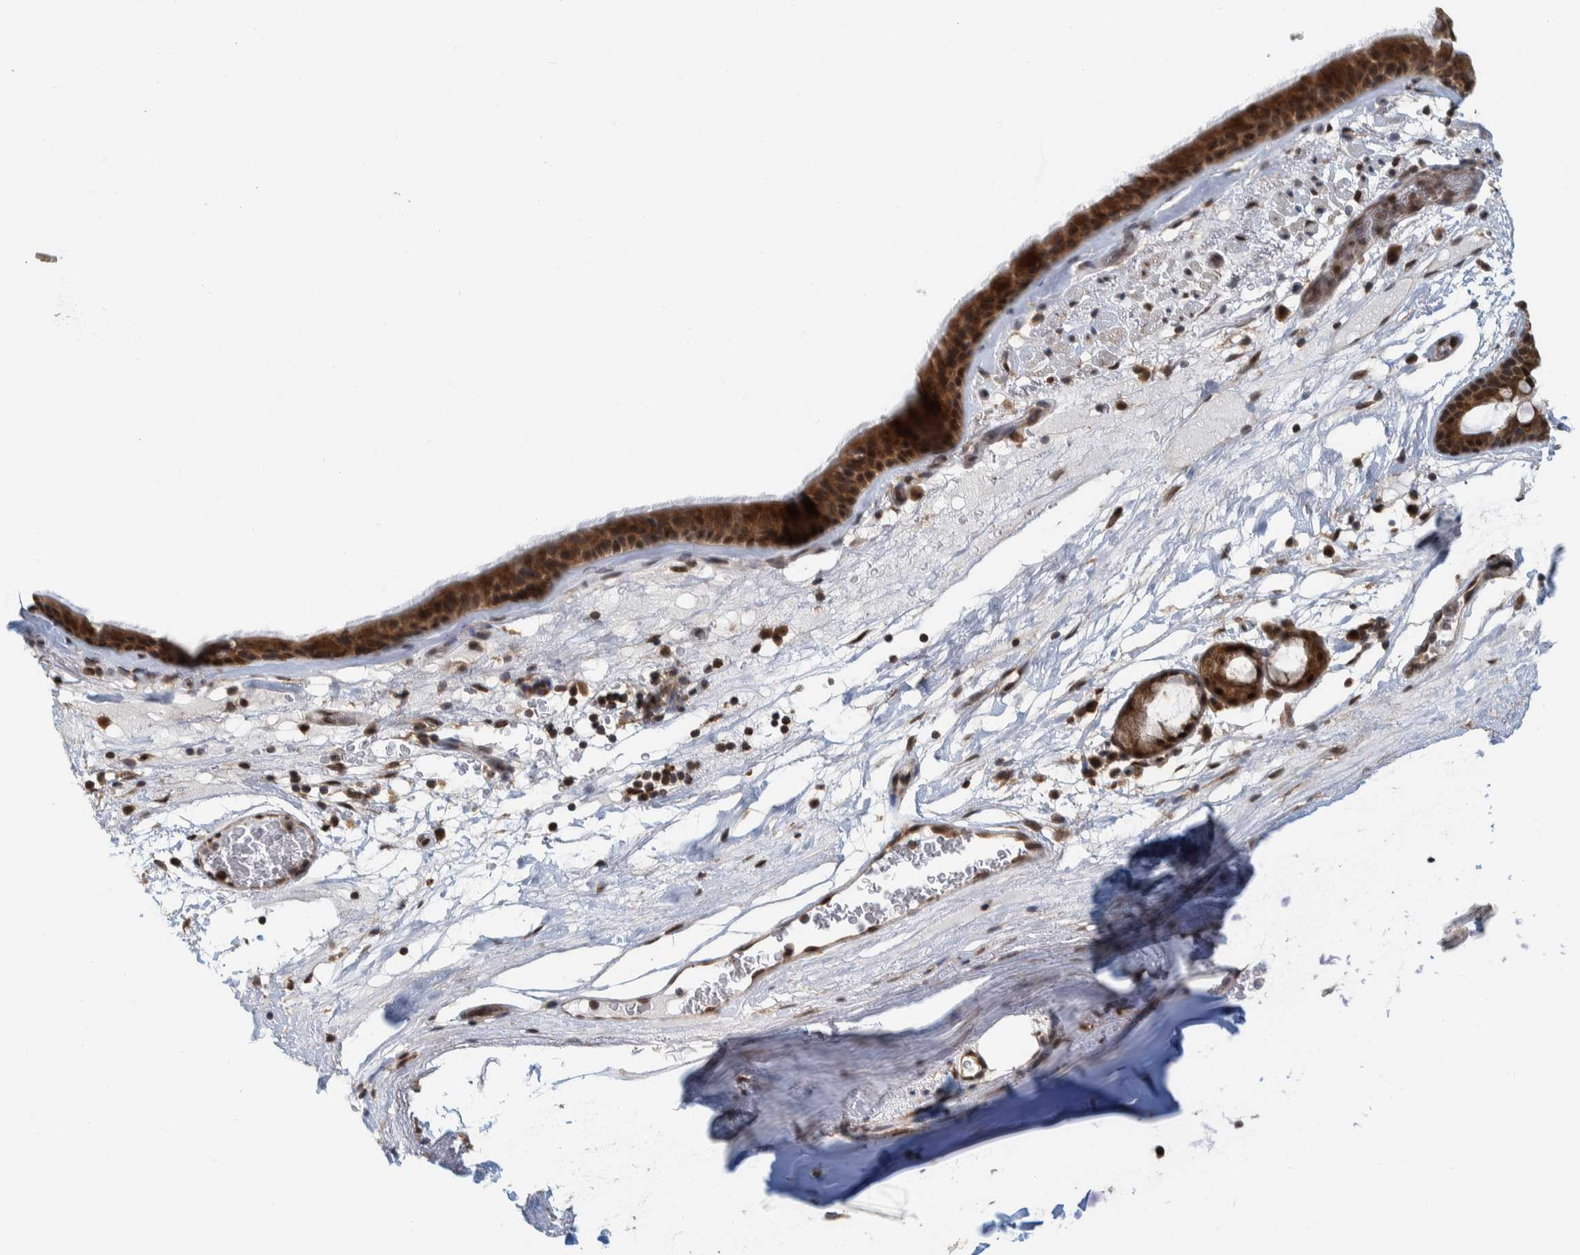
{"staining": {"intensity": "strong", "quantity": ">75%", "location": "cytoplasmic/membranous,nuclear"}, "tissue": "bronchus", "cell_type": "Respiratory epithelial cells", "image_type": "normal", "snomed": [{"axis": "morphology", "description": "Normal tissue, NOS"}, {"axis": "topography", "description": "Cartilage tissue"}], "caption": "Protein analysis of benign bronchus exhibits strong cytoplasmic/membranous,nuclear staining in approximately >75% of respiratory epithelial cells. (DAB (3,3'-diaminobenzidine) = brown stain, brightfield microscopy at high magnification).", "gene": "COPS3", "patient": {"sex": "female", "age": 63}}